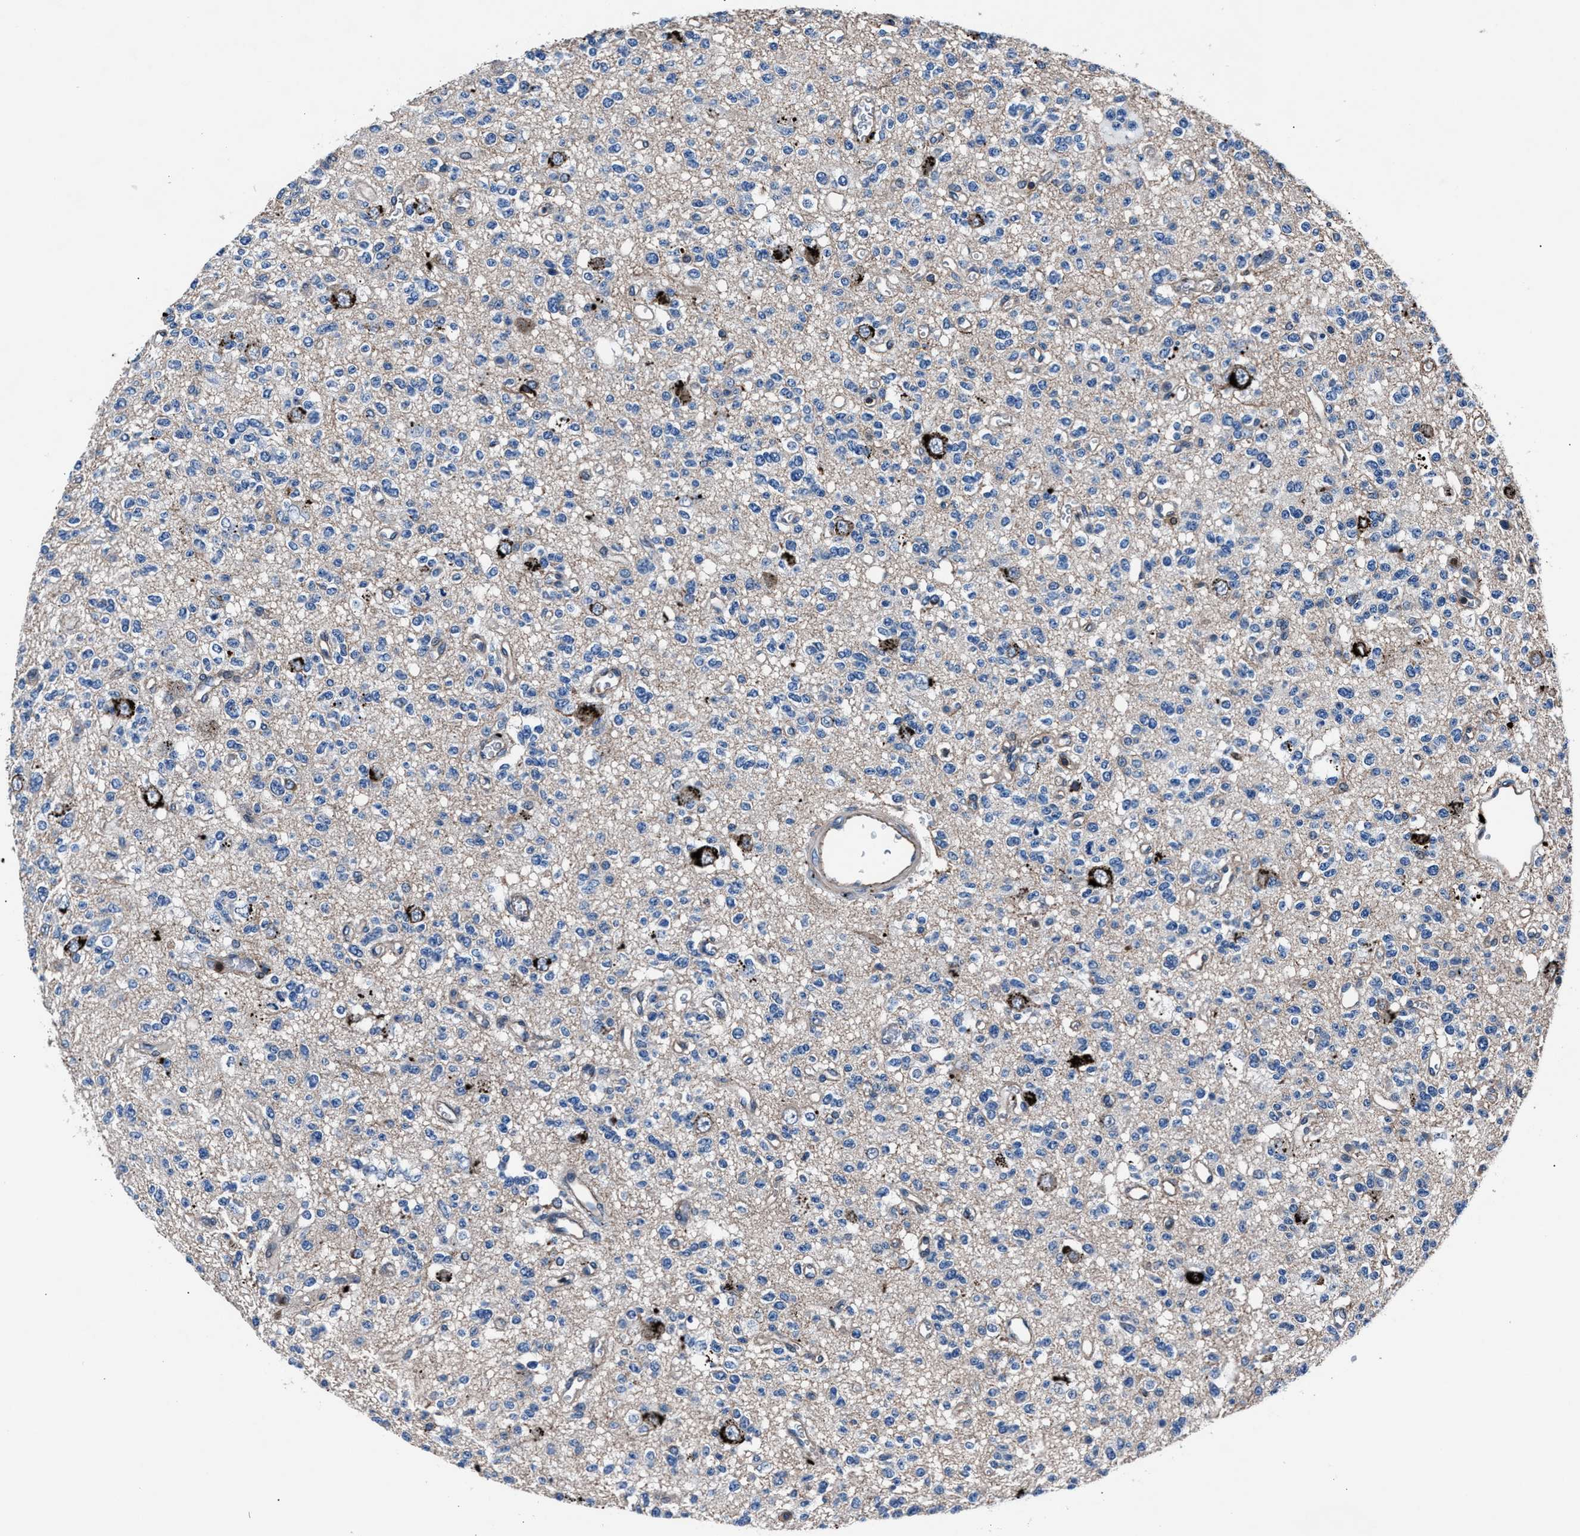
{"staining": {"intensity": "negative", "quantity": "none", "location": "none"}, "tissue": "glioma", "cell_type": "Tumor cells", "image_type": "cancer", "snomed": [{"axis": "morphology", "description": "Glioma, malignant, Low grade"}, {"axis": "topography", "description": "Brain"}], "caption": "An IHC photomicrograph of glioma is shown. There is no staining in tumor cells of glioma. (DAB (3,3'-diaminobenzidine) IHC with hematoxylin counter stain).", "gene": "MFSD11", "patient": {"sex": "male", "age": 38}}